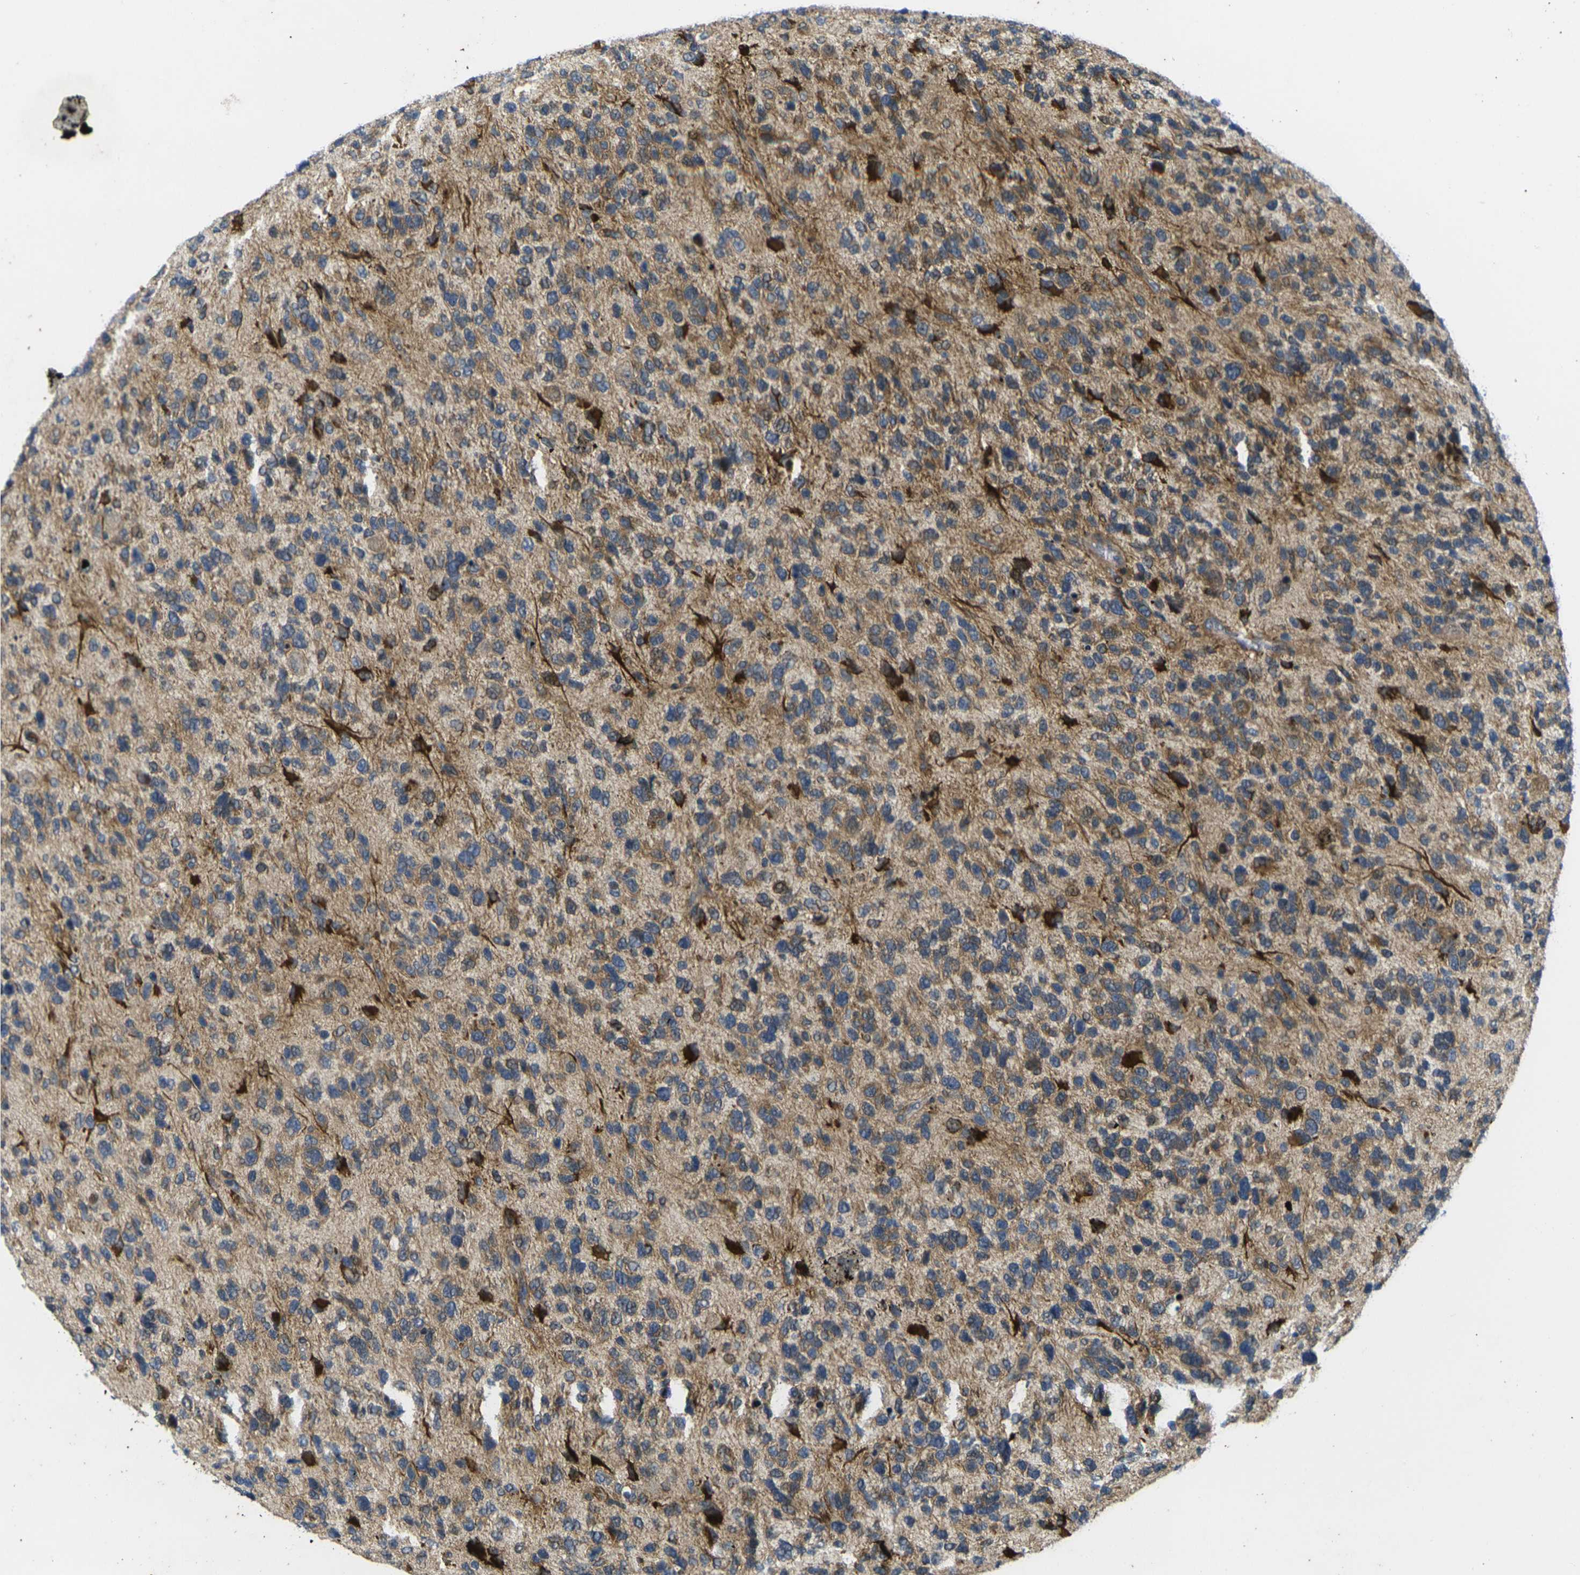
{"staining": {"intensity": "strong", "quantity": "25%-75%", "location": "cytoplasmic/membranous"}, "tissue": "glioma", "cell_type": "Tumor cells", "image_type": "cancer", "snomed": [{"axis": "morphology", "description": "Glioma, malignant, High grade"}, {"axis": "topography", "description": "Brain"}], "caption": "Glioma stained with a protein marker reveals strong staining in tumor cells.", "gene": "ROBO2", "patient": {"sex": "female", "age": 58}}